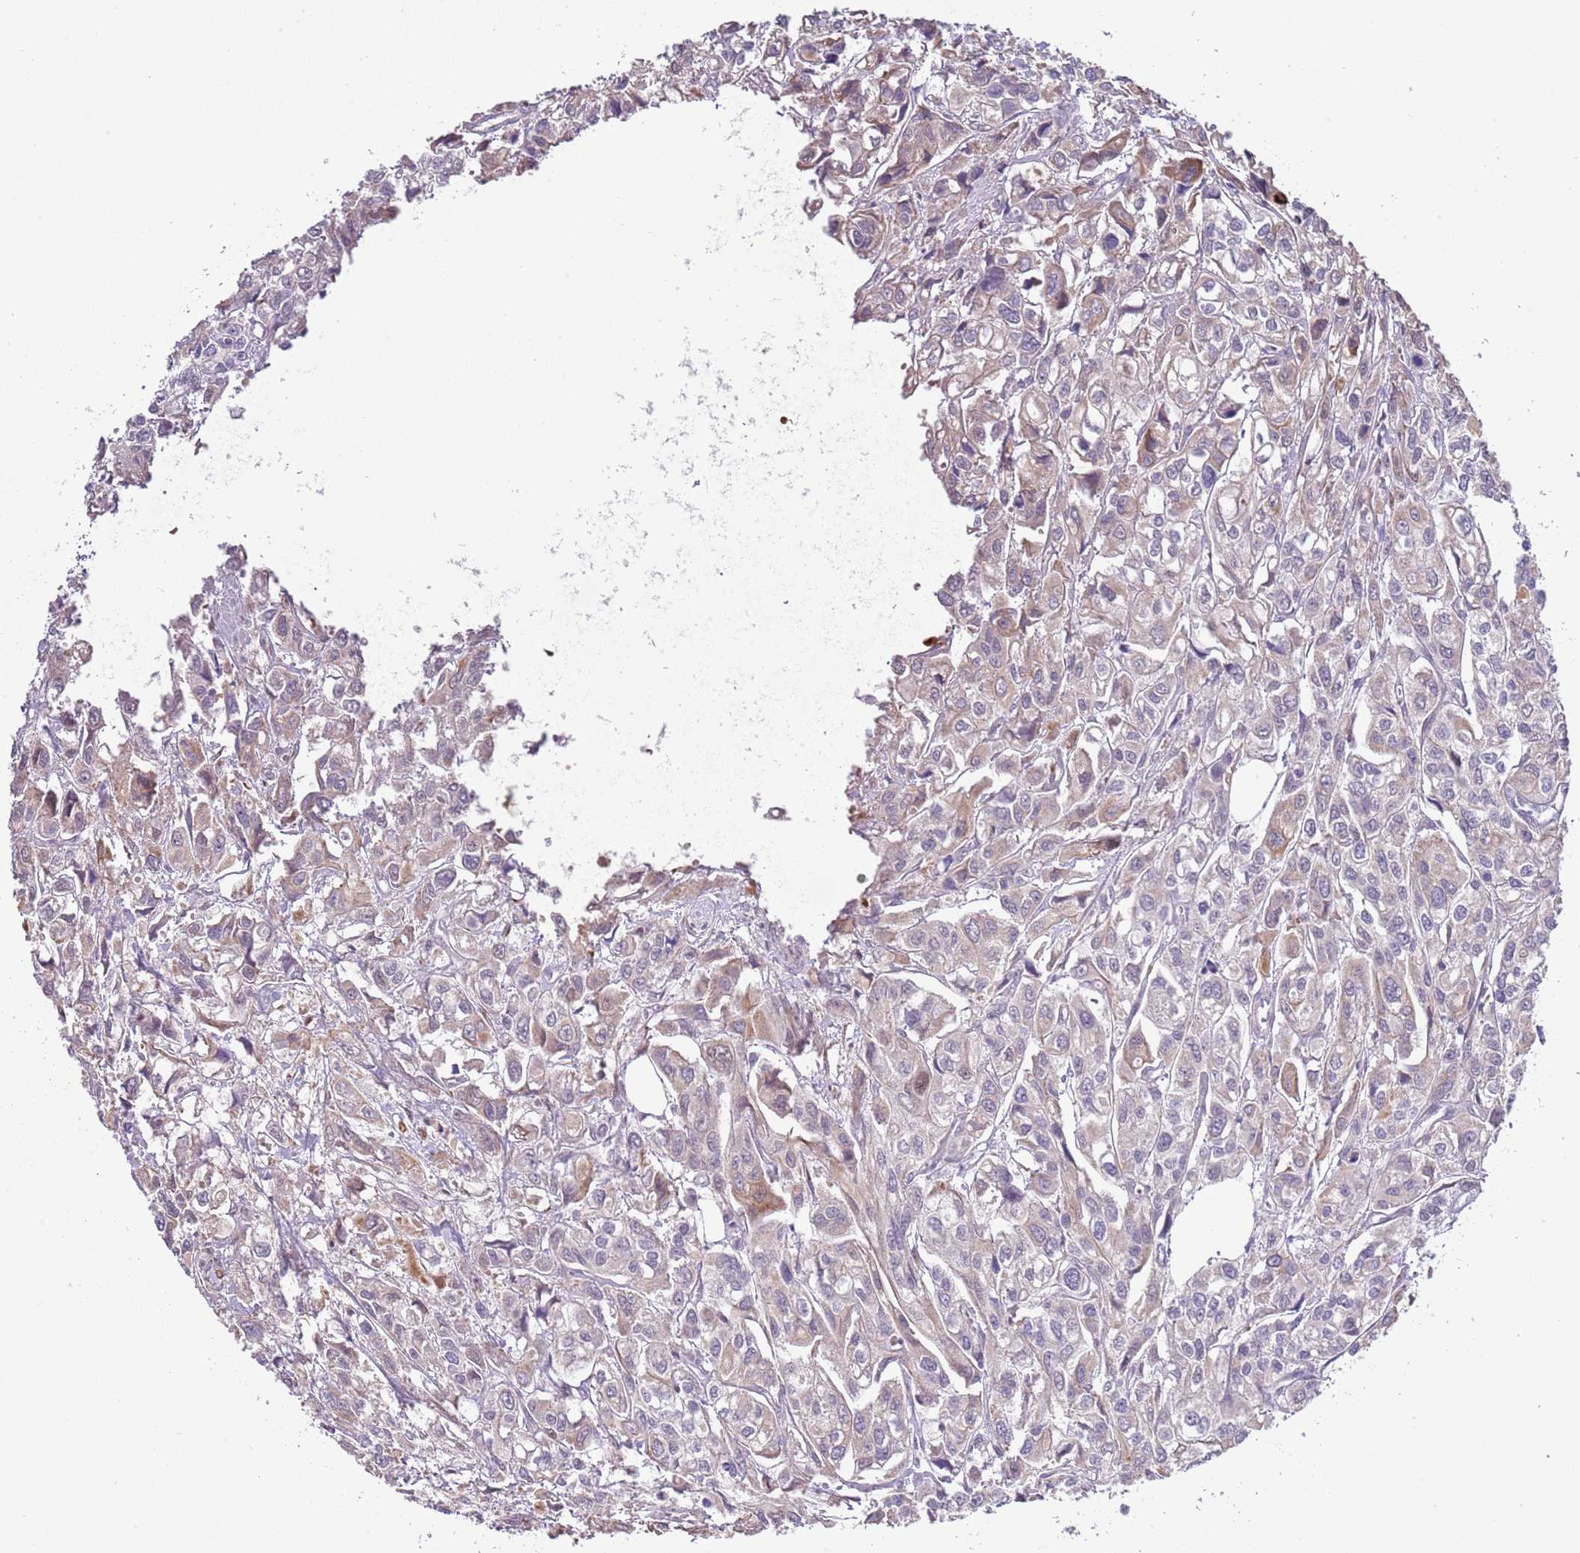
{"staining": {"intensity": "moderate", "quantity": "25%-75%", "location": "cytoplasmic/membranous"}, "tissue": "urothelial cancer", "cell_type": "Tumor cells", "image_type": "cancer", "snomed": [{"axis": "morphology", "description": "Urothelial carcinoma, High grade"}, {"axis": "topography", "description": "Urinary bladder"}], "caption": "DAB (3,3'-diaminobenzidine) immunohistochemical staining of human high-grade urothelial carcinoma displays moderate cytoplasmic/membranous protein expression in about 25%-75% of tumor cells.", "gene": "ABHD17C", "patient": {"sex": "male", "age": 67}}